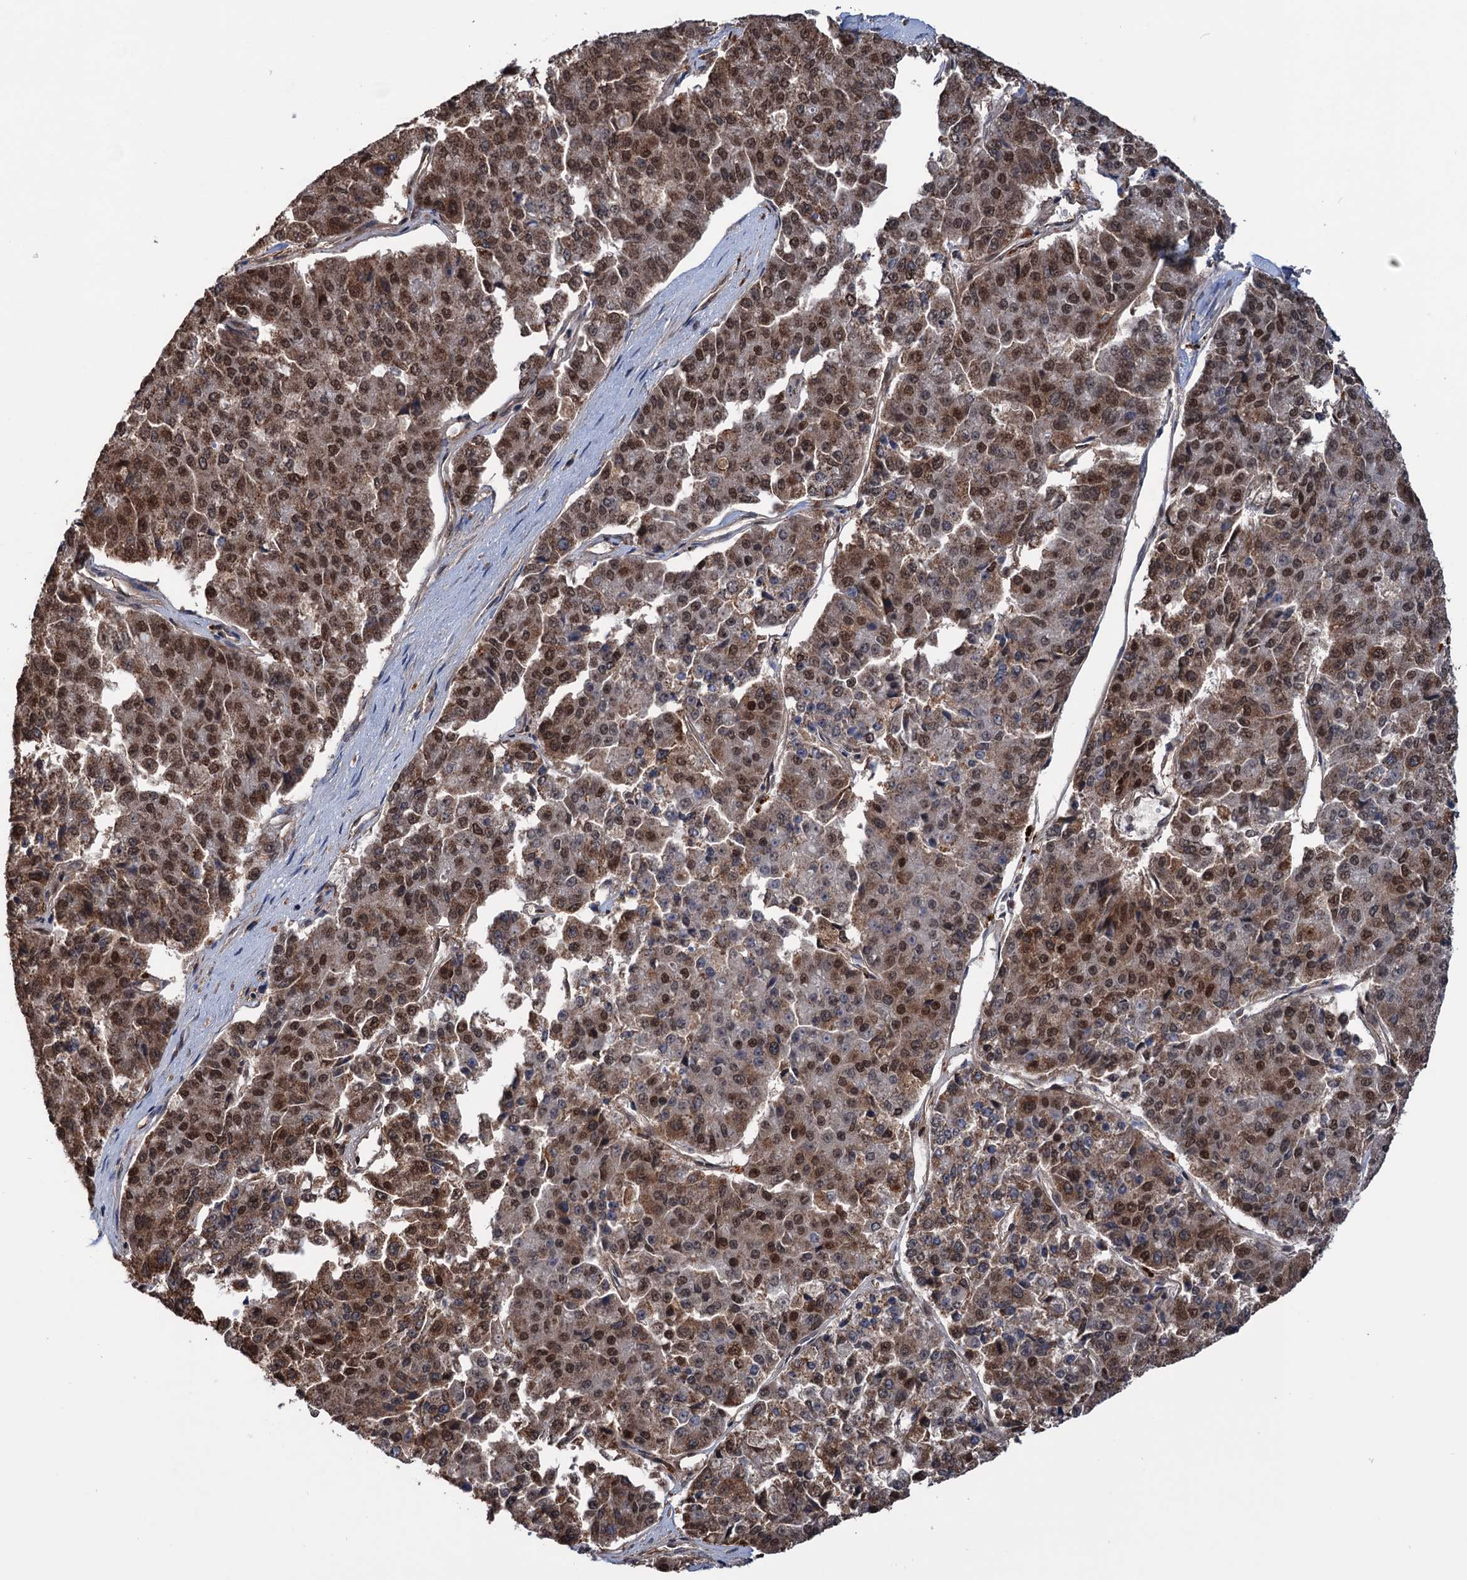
{"staining": {"intensity": "strong", "quantity": ">75%", "location": "cytoplasmic/membranous,nuclear"}, "tissue": "pancreatic cancer", "cell_type": "Tumor cells", "image_type": "cancer", "snomed": [{"axis": "morphology", "description": "Adenocarcinoma, NOS"}, {"axis": "topography", "description": "Pancreas"}], "caption": "Adenocarcinoma (pancreatic) stained with a brown dye exhibits strong cytoplasmic/membranous and nuclear positive staining in about >75% of tumor cells.", "gene": "NCAPD2", "patient": {"sex": "male", "age": 50}}